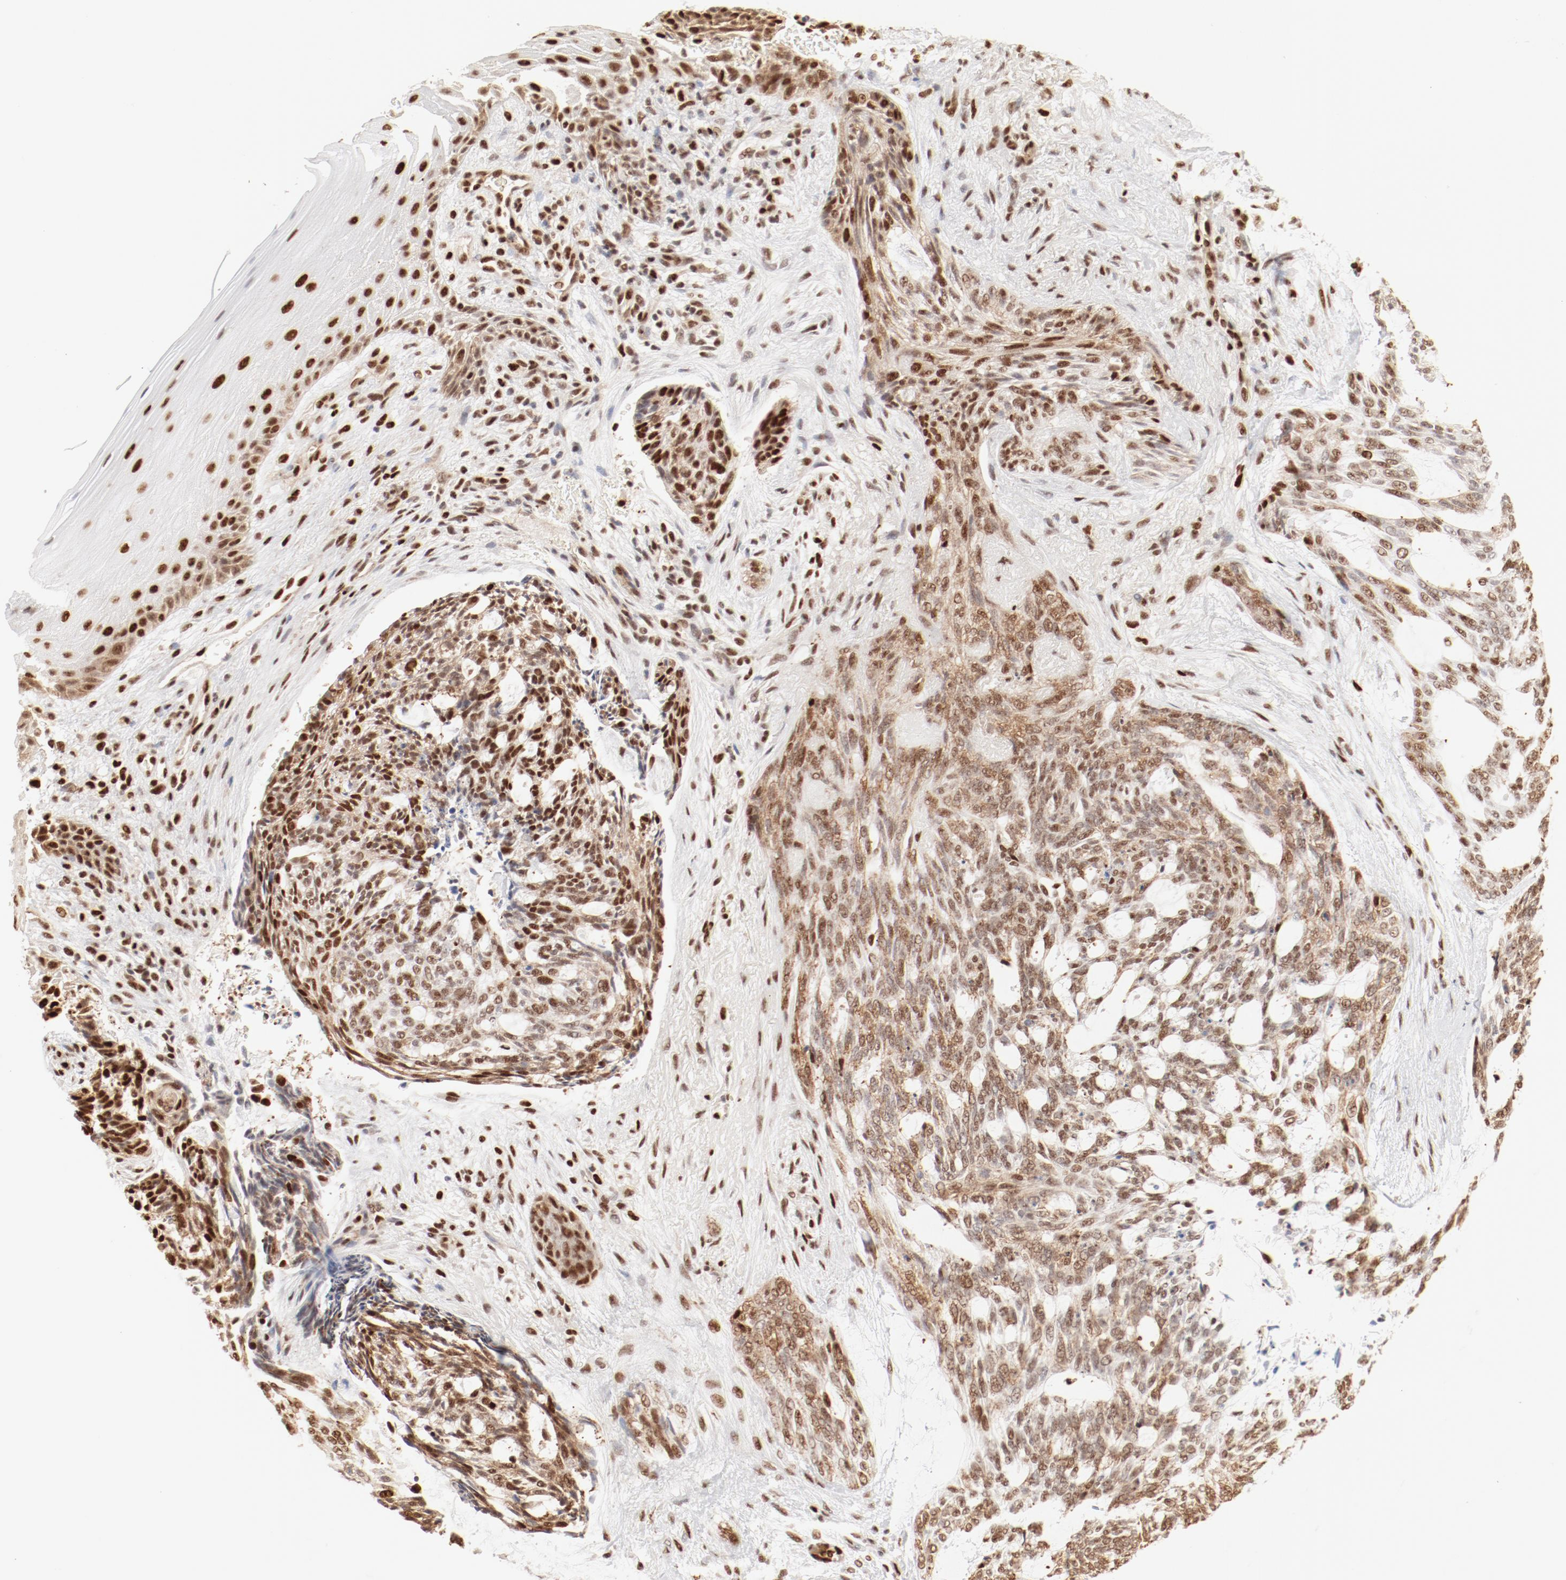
{"staining": {"intensity": "moderate", "quantity": ">75%", "location": "nuclear"}, "tissue": "skin cancer", "cell_type": "Tumor cells", "image_type": "cancer", "snomed": [{"axis": "morphology", "description": "Normal tissue, NOS"}, {"axis": "morphology", "description": "Basal cell carcinoma"}, {"axis": "topography", "description": "Skin"}], "caption": "Brown immunohistochemical staining in skin basal cell carcinoma demonstrates moderate nuclear staining in about >75% of tumor cells. (brown staining indicates protein expression, while blue staining denotes nuclei).", "gene": "FAM50A", "patient": {"sex": "female", "age": 71}}